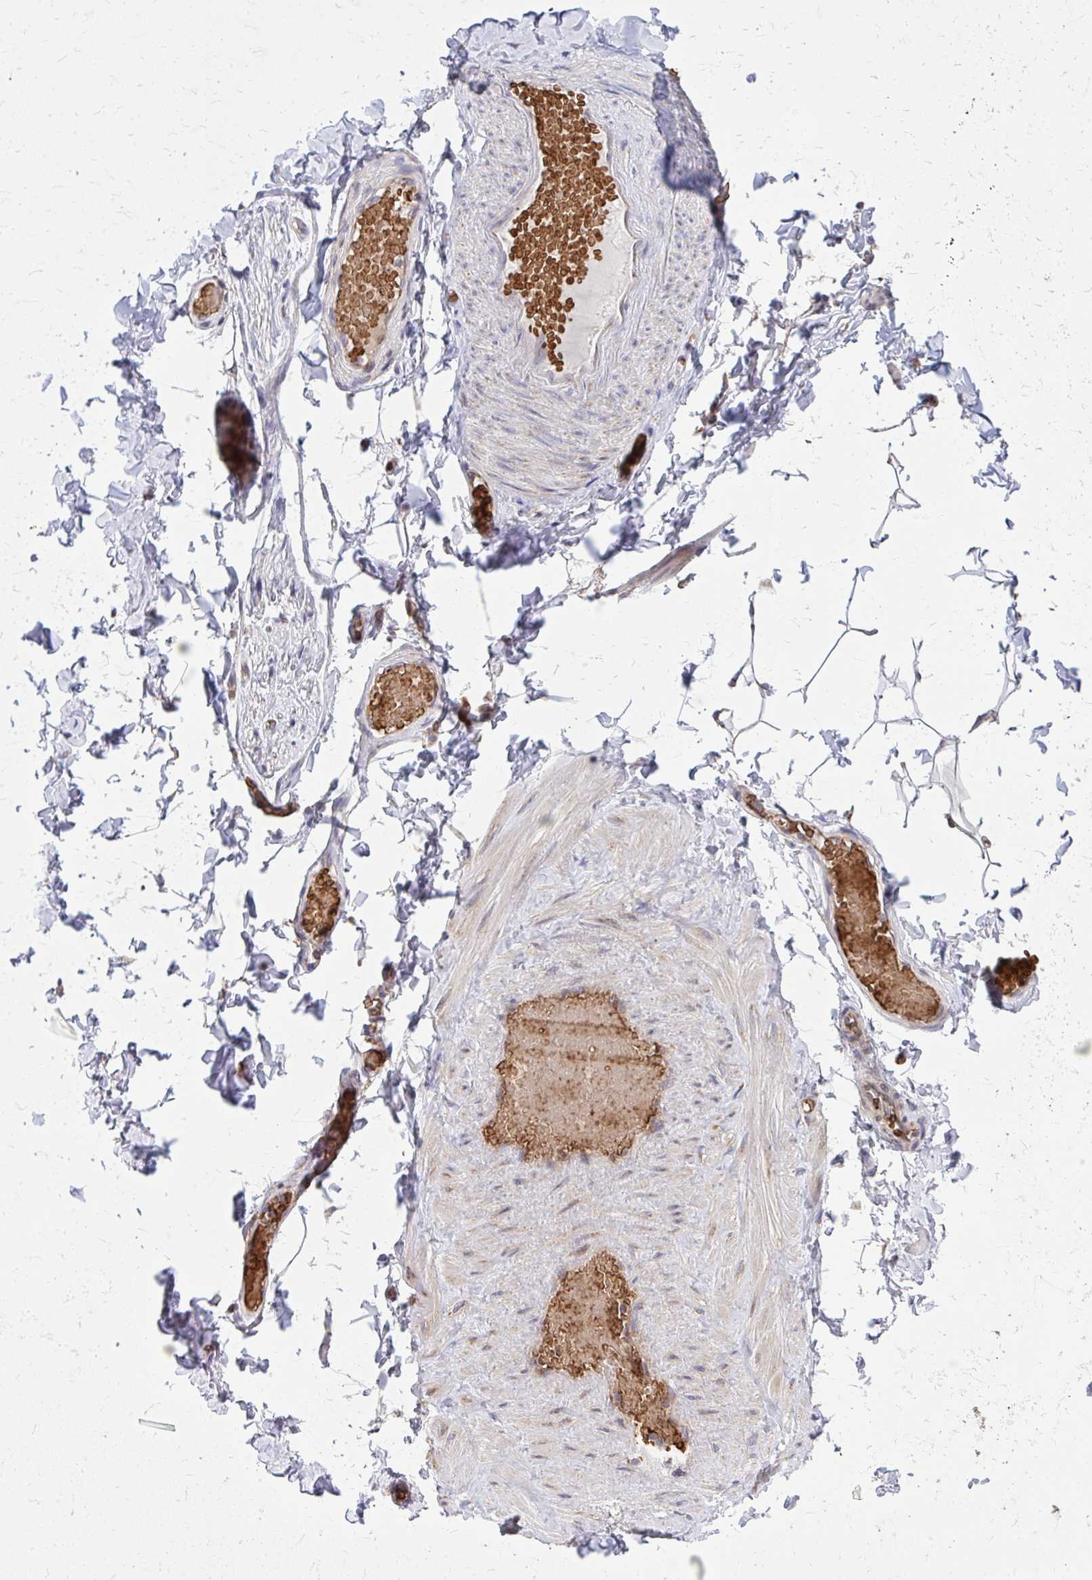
{"staining": {"intensity": "negative", "quantity": "none", "location": "none"}, "tissue": "adipose tissue", "cell_type": "Adipocytes", "image_type": "normal", "snomed": [{"axis": "morphology", "description": "Normal tissue, NOS"}, {"axis": "topography", "description": "Soft tissue"}, {"axis": "topography", "description": "Adipose tissue"}, {"axis": "topography", "description": "Vascular tissue"}, {"axis": "topography", "description": "Peripheral nerve tissue"}], "caption": "Normal adipose tissue was stained to show a protein in brown. There is no significant staining in adipocytes. (DAB IHC, high magnification).", "gene": "PDK4", "patient": {"sex": "male", "age": 29}}